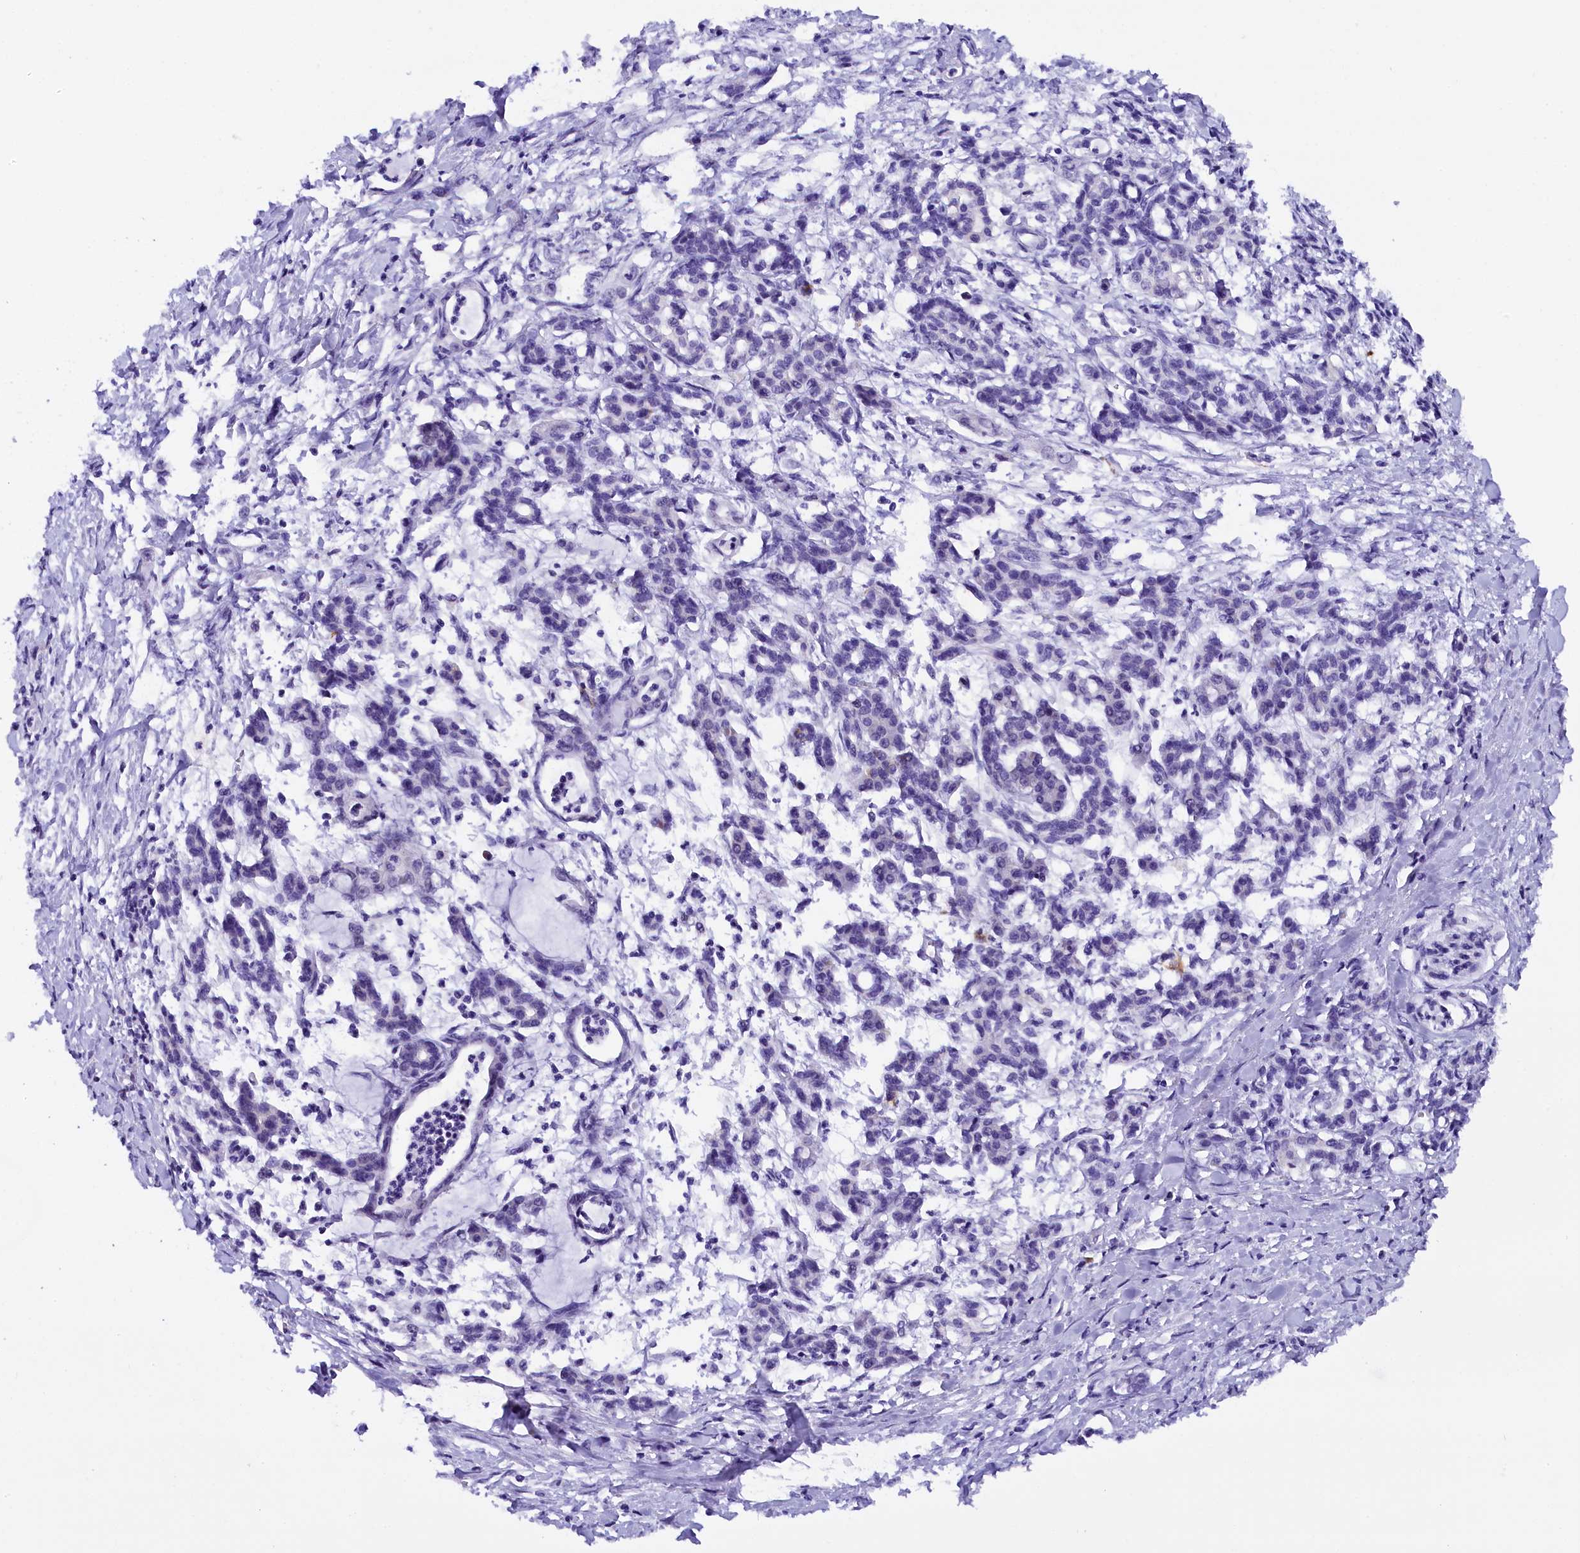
{"staining": {"intensity": "negative", "quantity": "none", "location": "none"}, "tissue": "pancreatic cancer", "cell_type": "Tumor cells", "image_type": "cancer", "snomed": [{"axis": "morphology", "description": "Adenocarcinoma, NOS"}, {"axis": "topography", "description": "Pancreas"}], "caption": "Immunohistochemical staining of human pancreatic adenocarcinoma exhibits no significant positivity in tumor cells. (DAB (3,3'-diaminobenzidine) immunohistochemistry with hematoxylin counter stain).", "gene": "IQCN", "patient": {"sex": "female", "age": 55}}